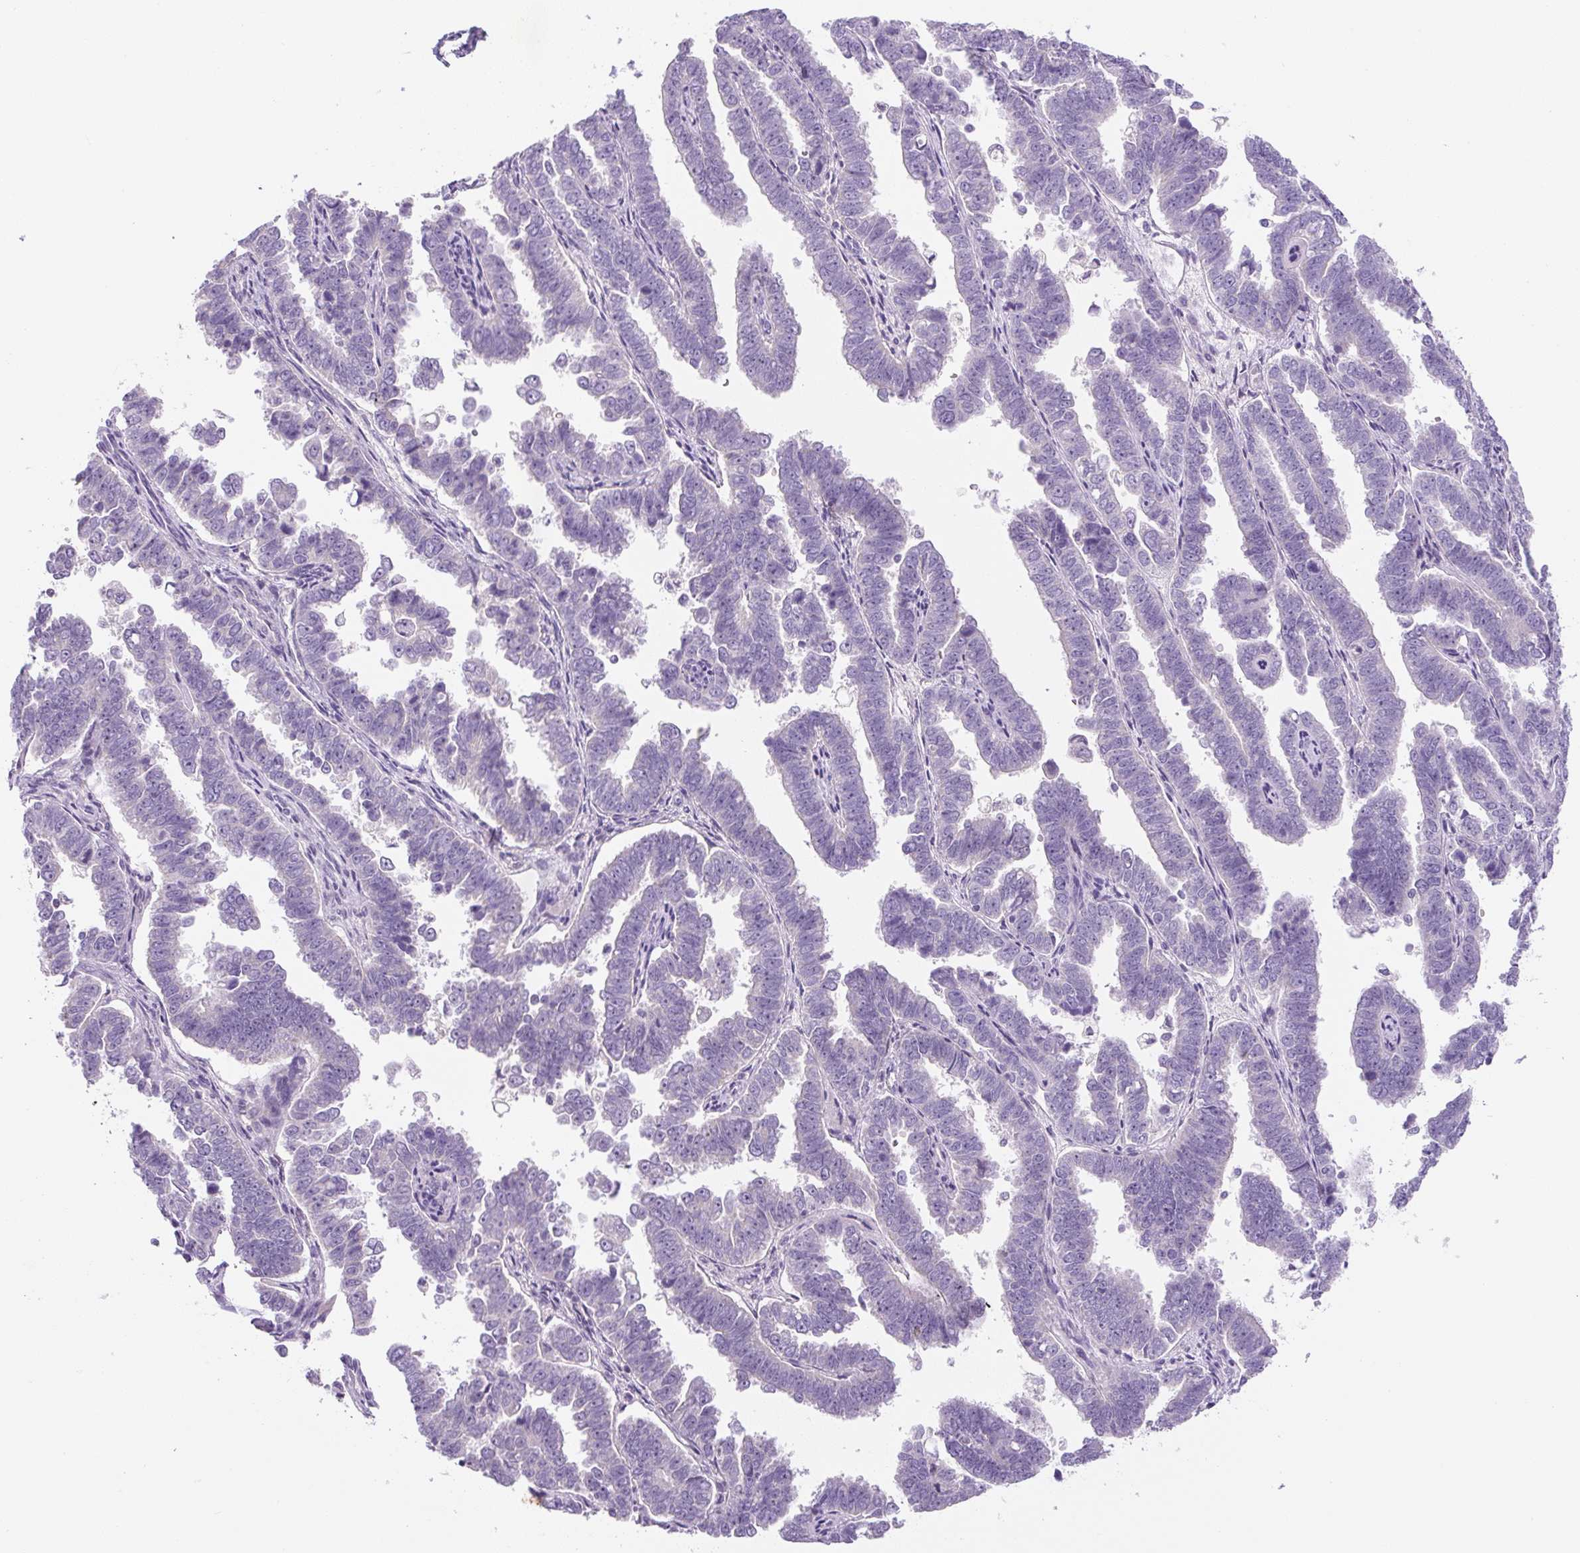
{"staining": {"intensity": "negative", "quantity": "none", "location": "none"}, "tissue": "endometrial cancer", "cell_type": "Tumor cells", "image_type": "cancer", "snomed": [{"axis": "morphology", "description": "Adenocarcinoma, NOS"}, {"axis": "topography", "description": "Endometrium"}], "caption": "Image shows no protein expression in tumor cells of endometrial adenocarcinoma tissue.", "gene": "UBL3", "patient": {"sex": "female", "age": 75}}